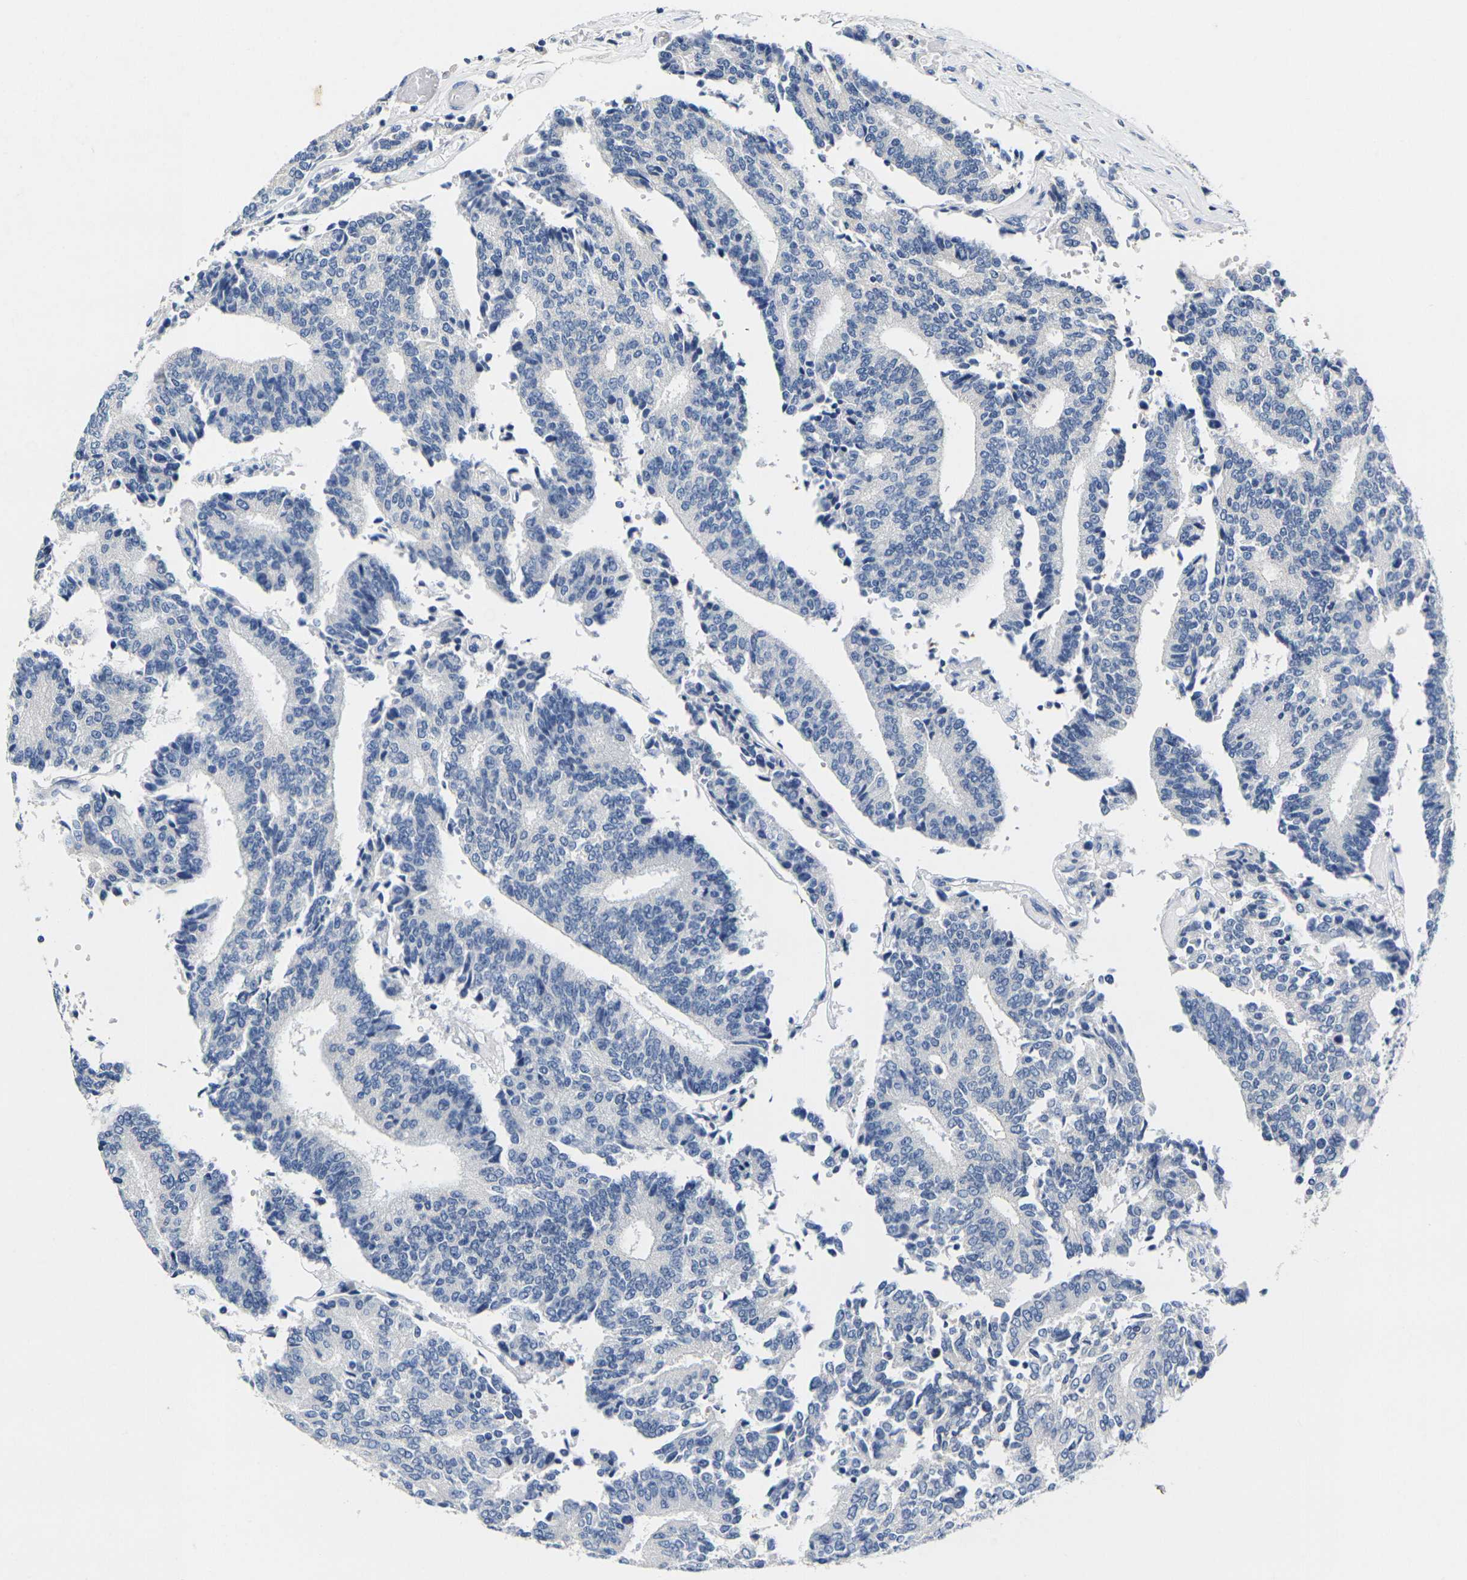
{"staining": {"intensity": "negative", "quantity": "none", "location": "none"}, "tissue": "prostate cancer", "cell_type": "Tumor cells", "image_type": "cancer", "snomed": [{"axis": "morphology", "description": "Normal tissue, NOS"}, {"axis": "morphology", "description": "Adenocarcinoma, High grade"}, {"axis": "topography", "description": "Prostate"}, {"axis": "topography", "description": "Seminal veicle"}], "caption": "Immunohistochemical staining of human prostate cancer (high-grade adenocarcinoma) exhibits no significant staining in tumor cells.", "gene": "NOCT", "patient": {"sex": "male", "age": 55}}